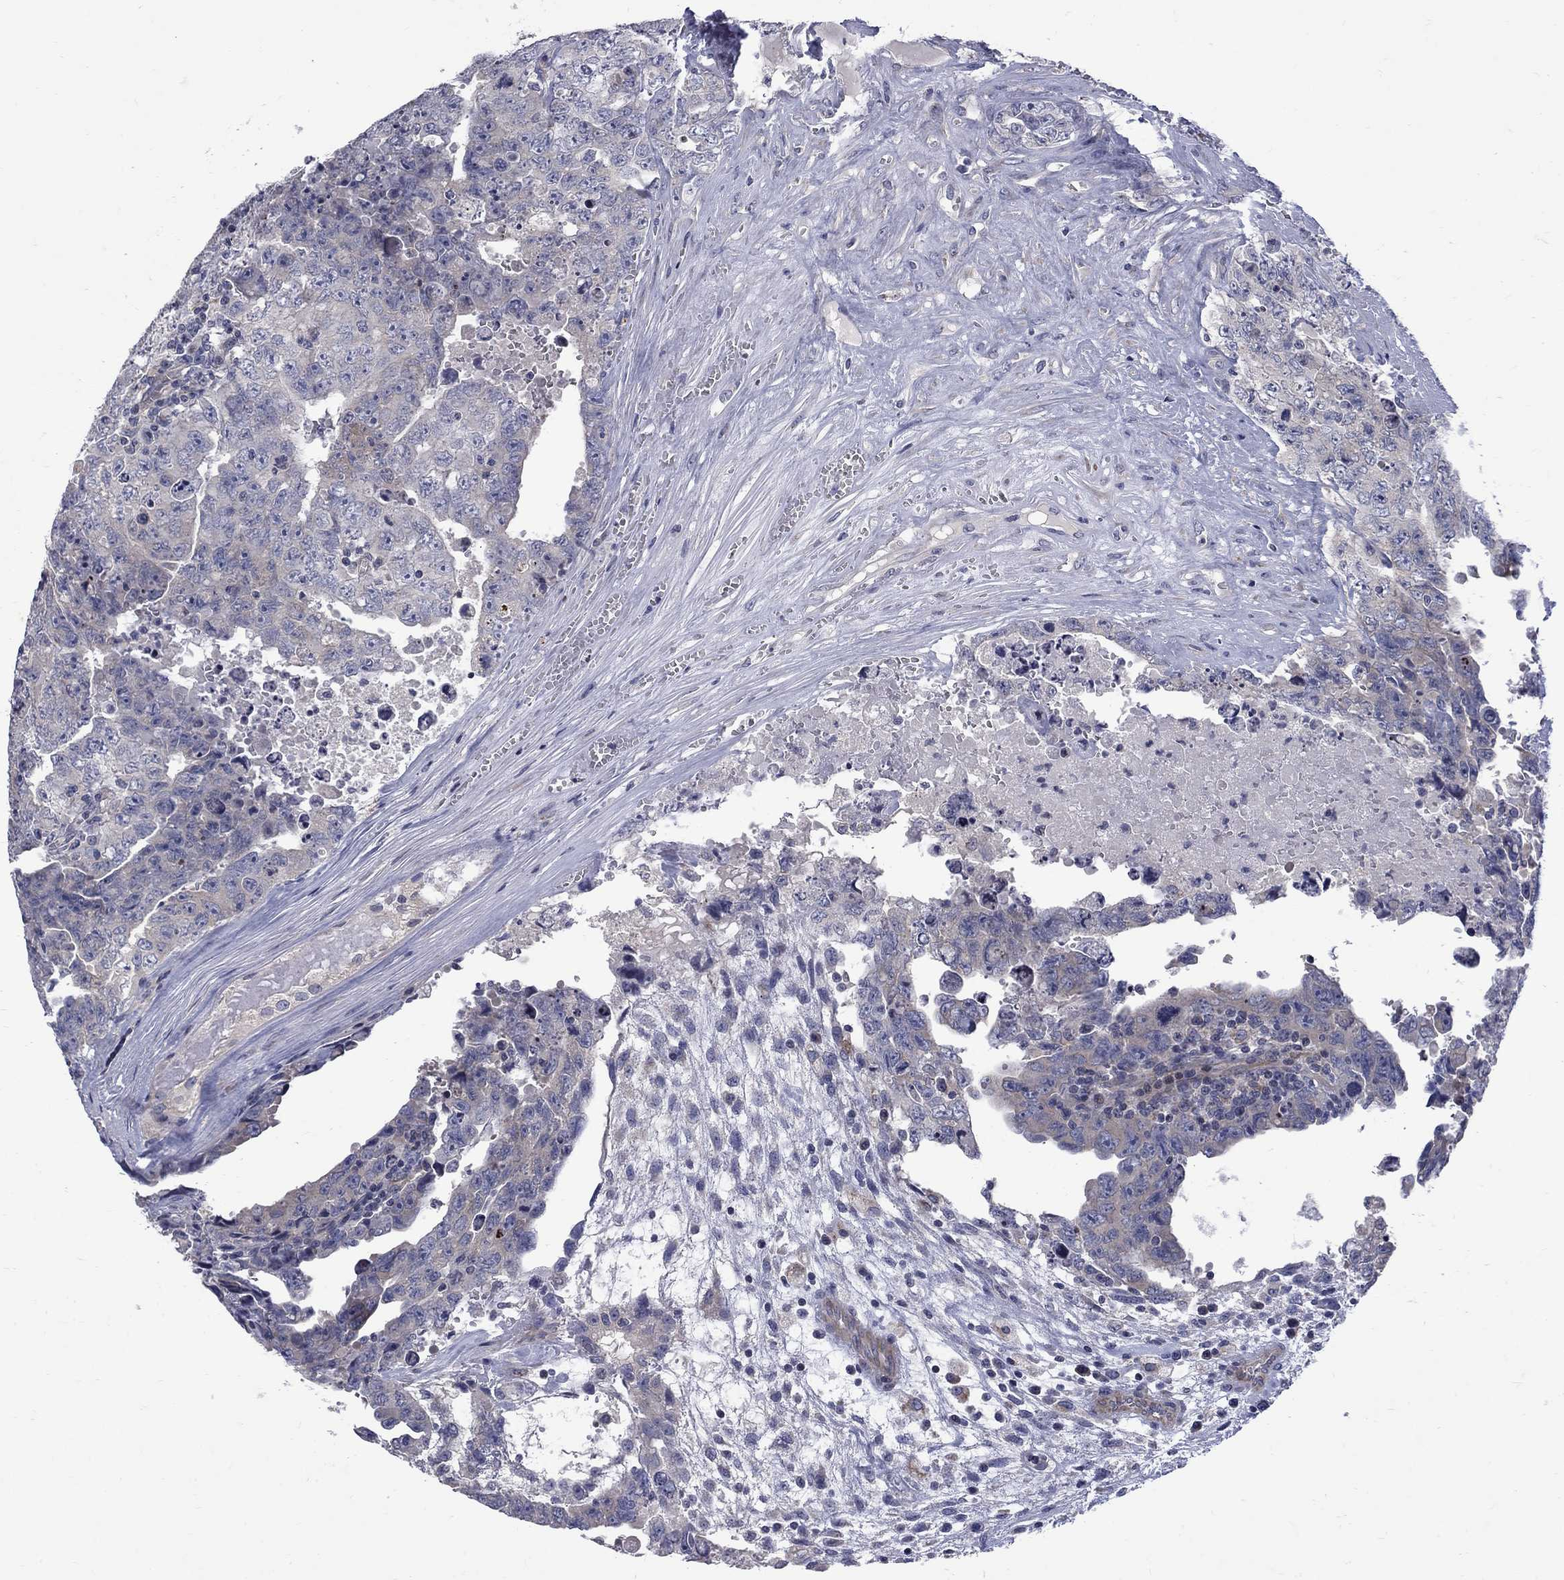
{"staining": {"intensity": "negative", "quantity": "none", "location": "none"}, "tissue": "testis cancer", "cell_type": "Tumor cells", "image_type": "cancer", "snomed": [{"axis": "morphology", "description": "Carcinoma, Embryonal, NOS"}, {"axis": "topography", "description": "Testis"}], "caption": "Testis cancer (embryonal carcinoma) stained for a protein using immunohistochemistry reveals no expression tumor cells.", "gene": "SH2B1", "patient": {"sex": "male", "age": 24}}